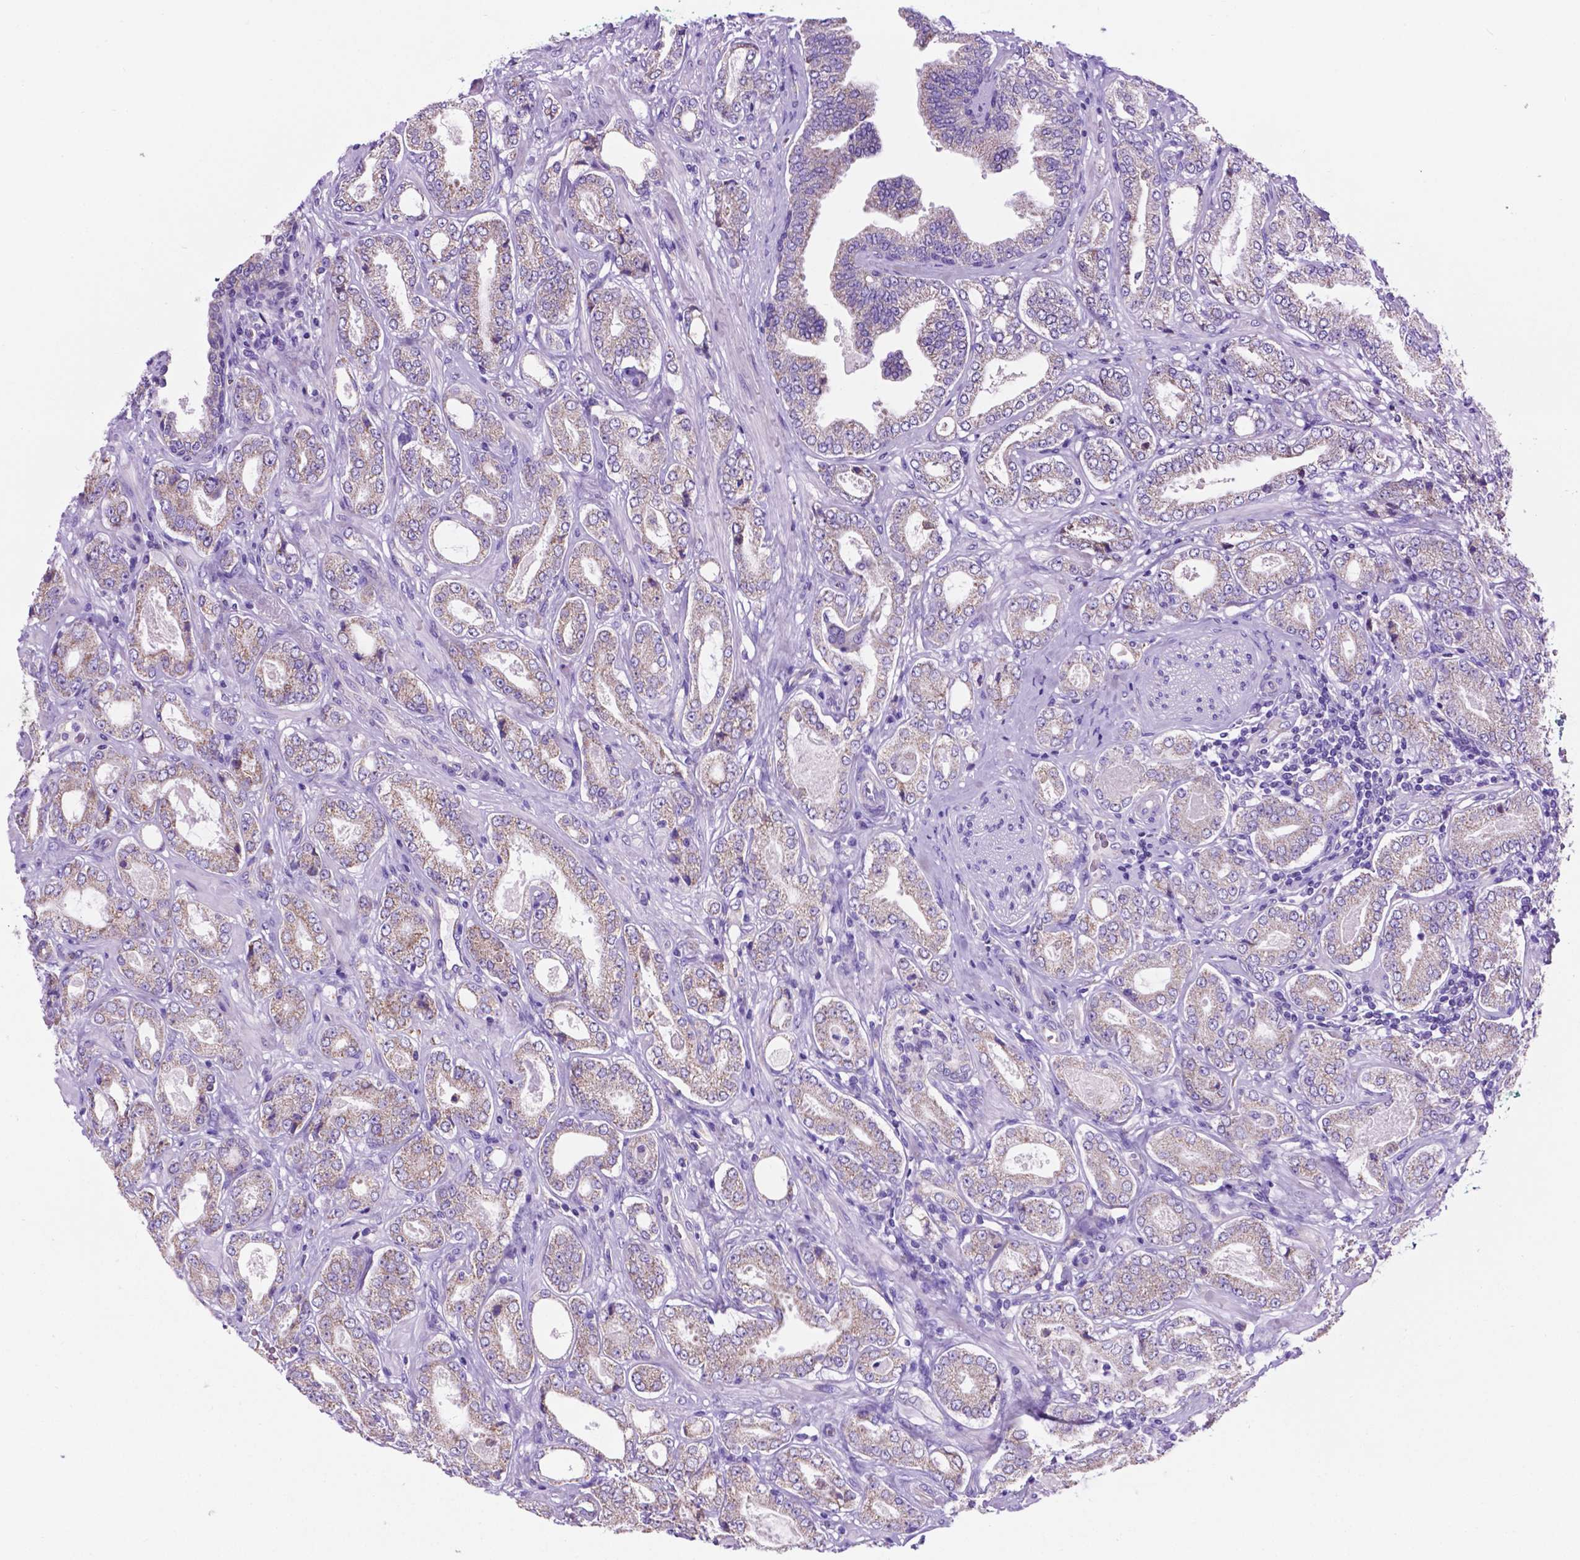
{"staining": {"intensity": "weak", "quantity": "<25%", "location": "cytoplasmic/membranous"}, "tissue": "prostate cancer", "cell_type": "Tumor cells", "image_type": "cancer", "snomed": [{"axis": "morphology", "description": "Adenocarcinoma, NOS"}, {"axis": "topography", "description": "Prostate"}], "caption": "This is an immunohistochemistry (IHC) micrograph of human prostate cancer. There is no positivity in tumor cells.", "gene": "TMEM121B", "patient": {"sex": "male", "age": 64}}